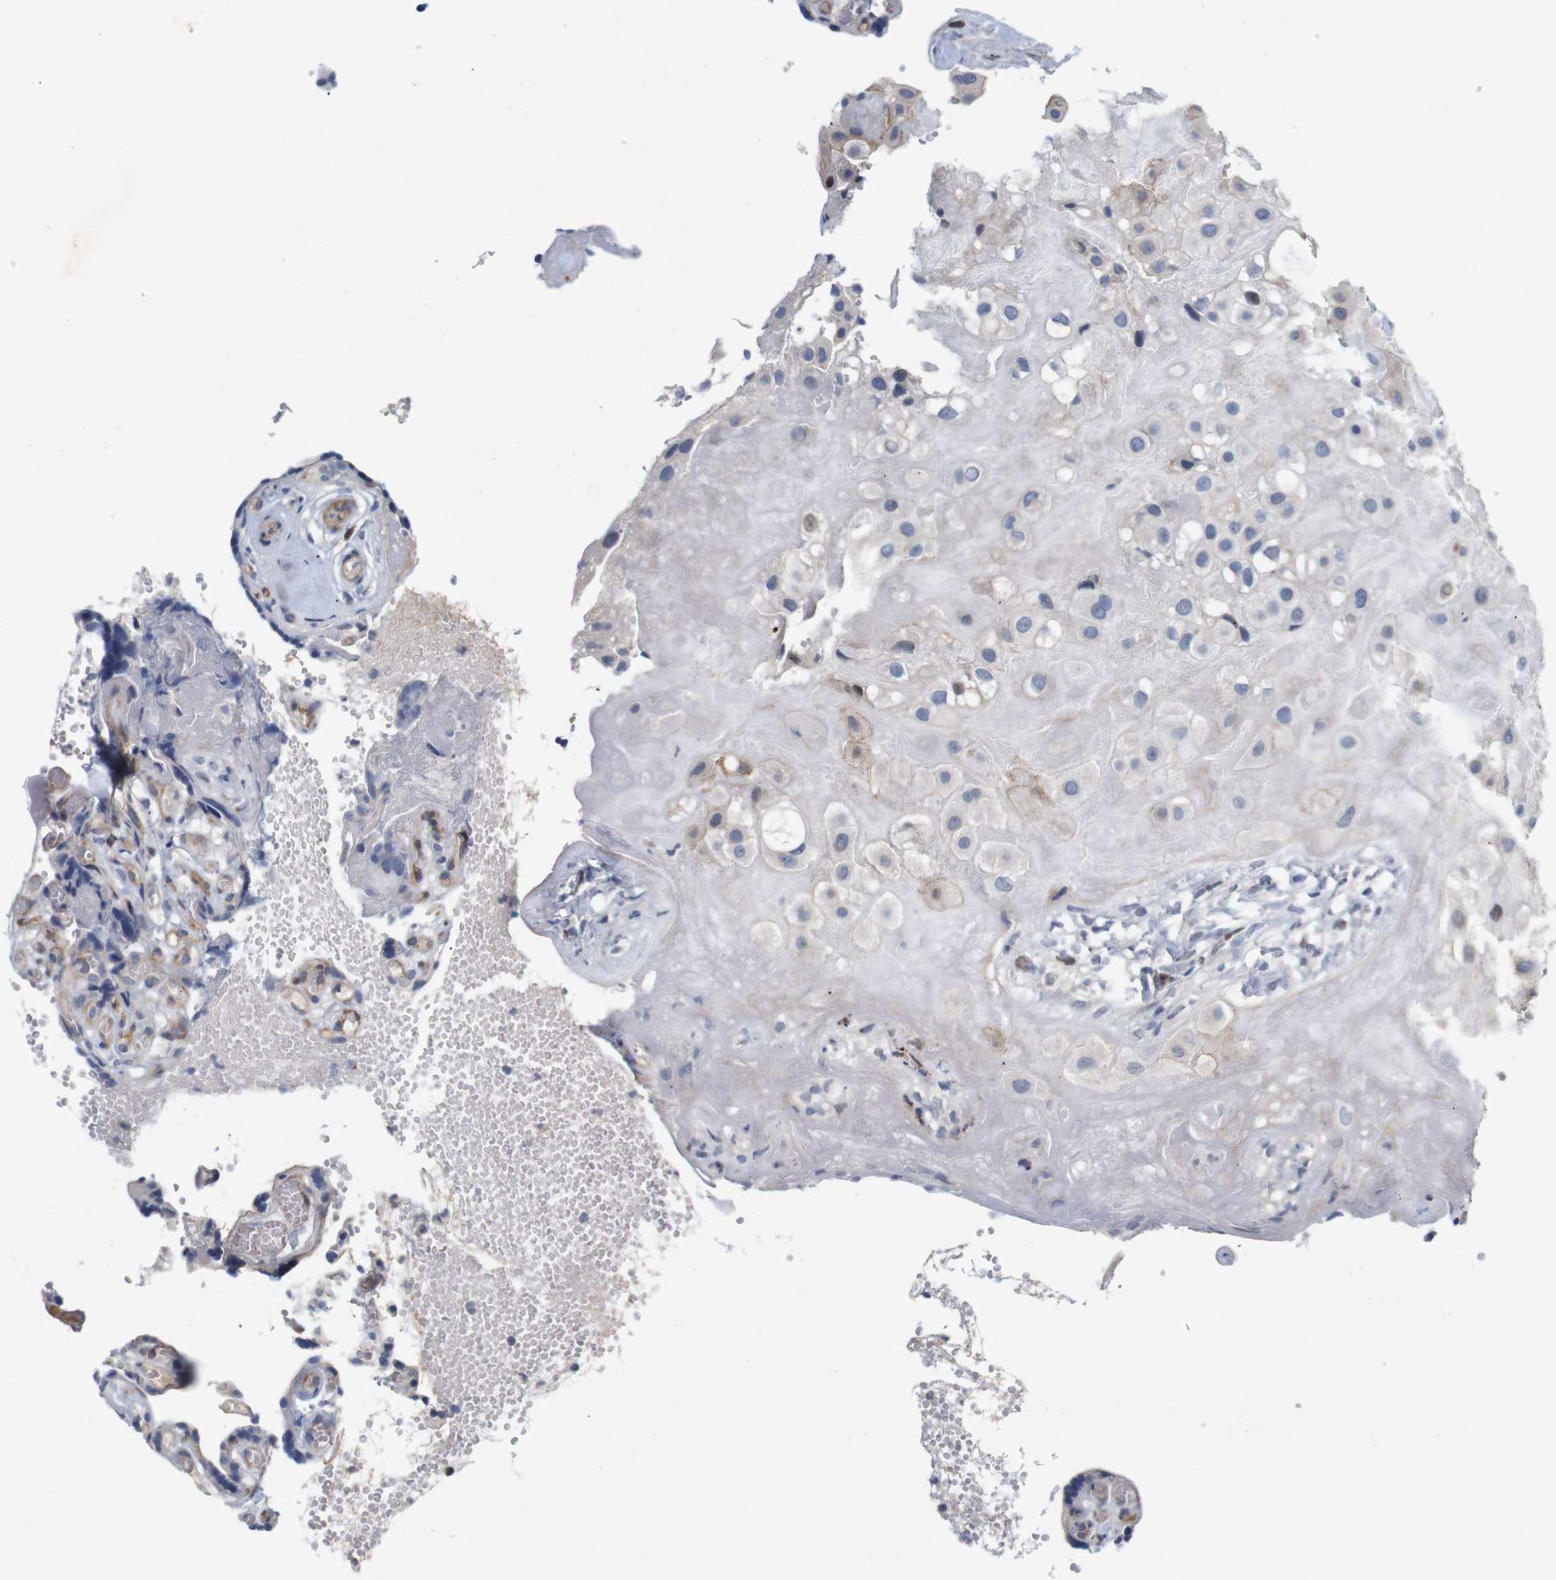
{"staining": {"intensity": "weak", "quantity": "<25%", "location": "cytoplasmic/membranous"}, "tissue": "placenta", "cell_type": "Decidual cells", "image_type": "normal", "snomed": [{"axis": "morphology", "description": "Normal tissue, NOS"}, {"axis": "topography", "description": "Placenta"}], "caption": "There is no significant expression in decidual cells of placenta. The staining is performed using DAB (3,3'-diaminobenzidine) brown chromogen with nuclei counter-stained in using hematoxylin.", "gene": "CYB561", "patient": {"sex": "female", "age": 30}}